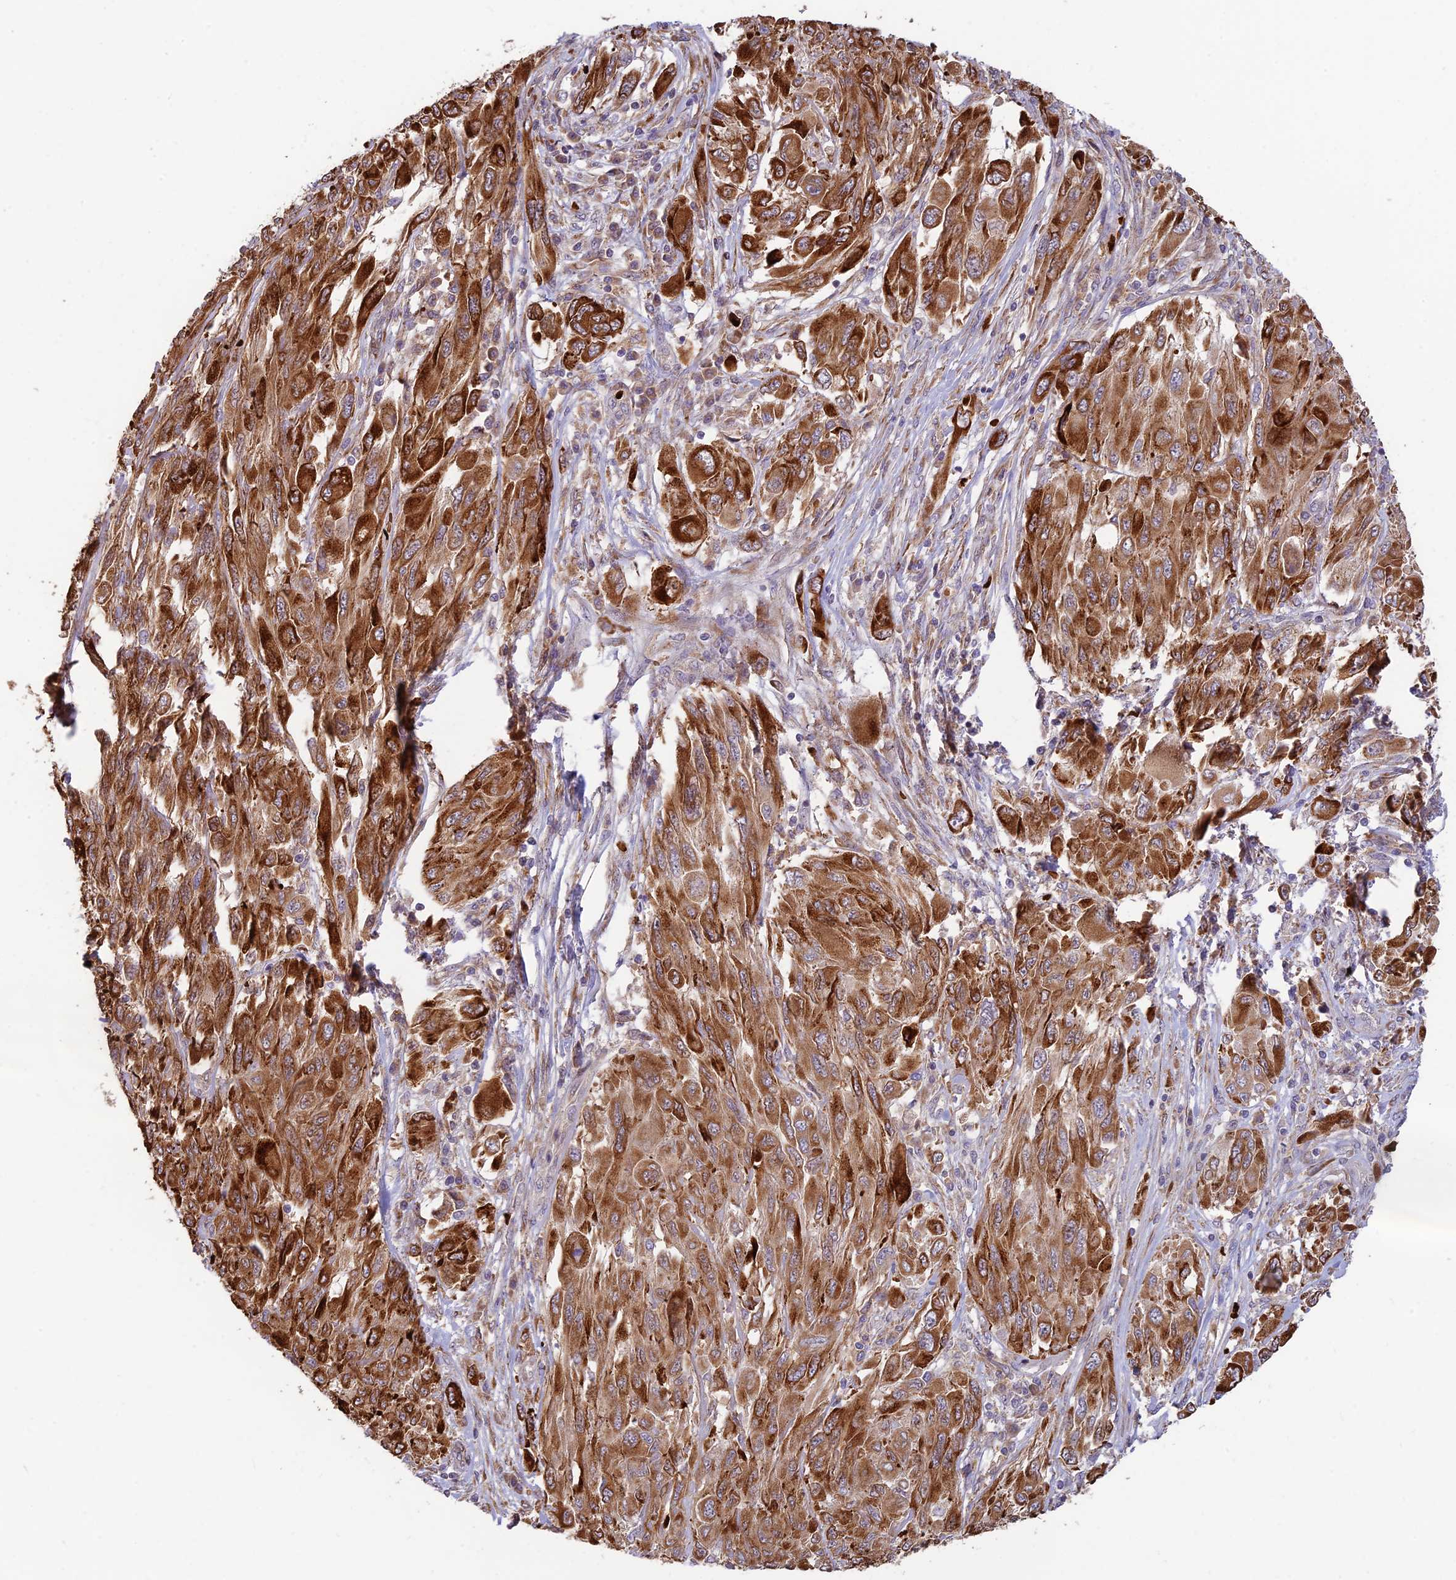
{"staining": {"intensity": "strong", "quantity": ">75%", "location": "cytoplasmic/membranous"}, "tissue": "melanoma", "cell_type": "Tumor cells", "image_type": "cancer", "snomed": [{"axis": "morphology", "description": "Malignant melanoma, NOS"}, {"axis": "topography", "description": "Skin"}], "caption": "Immunohistochemical staining of melanoma reveals high levels of strong cytoplasmic/membranous protein expression in about >75% of tumor cells. (Stains: DAB (3,3'-diaminobenzidine) in brown, nuclei in blue, Microscopy: brightfield microscopy at high magnification).", "gene": "UFSP2", "patient": {"sex": "female", "age": 91}}